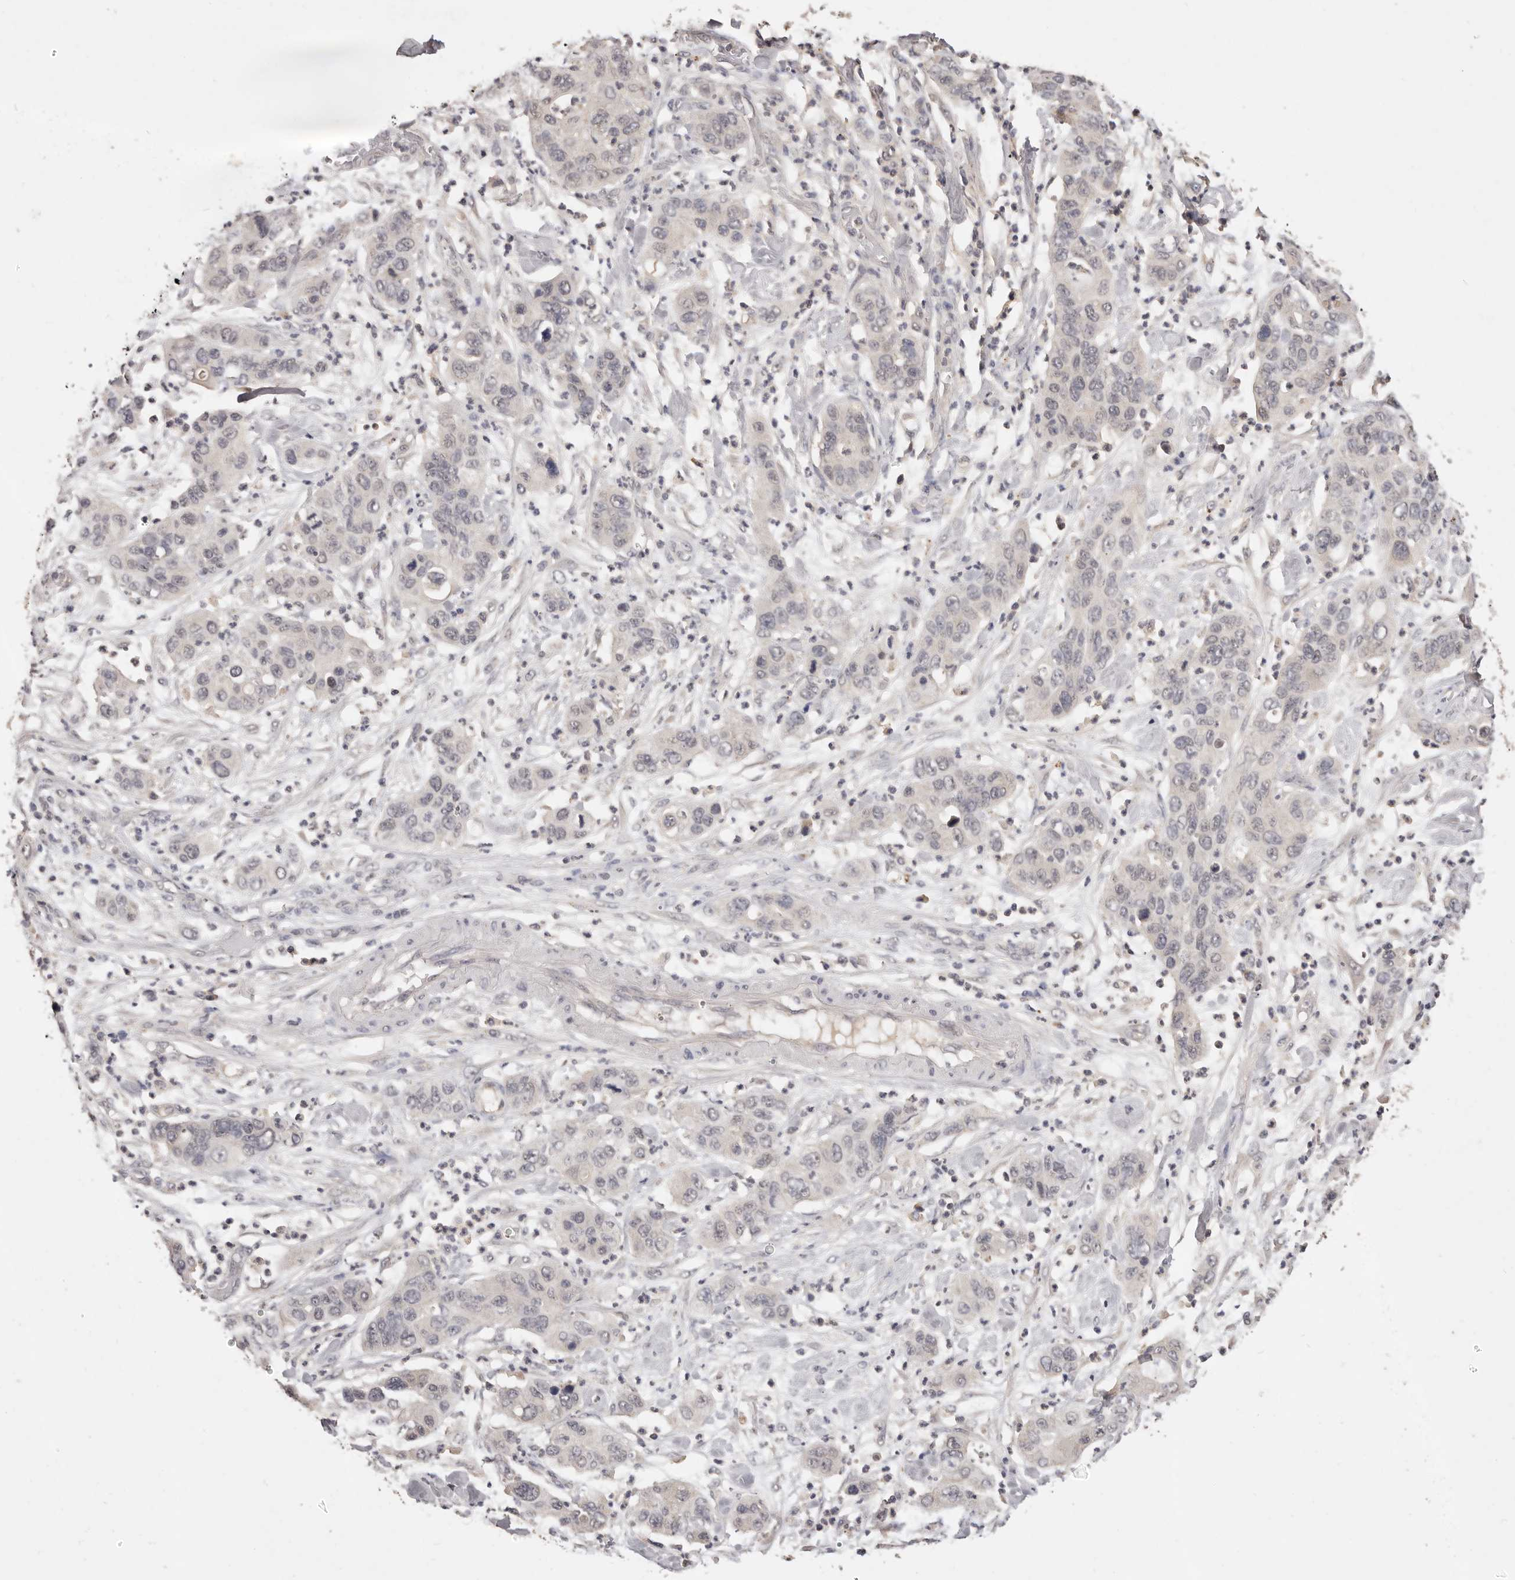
{"staining": {"intensity": "negative", "quantity": "none", "location": "none"}, "tissue": "pancreatic cancer", "cell_type": "Tumor cells", "image_type": "cancer", "snomed": [{"axis": "morphology", "description": "Adenocarcinoma, NOS"}, {"axis": "topography", "description": "Pancreas"}], "caption": "This is an immunohistochemistry histopathology image of pancreatic adenocarcinoma. There is no expression in tumor cells.", "gene": "TSPAN13", "patient": {"sex": "female", "age": 71}}